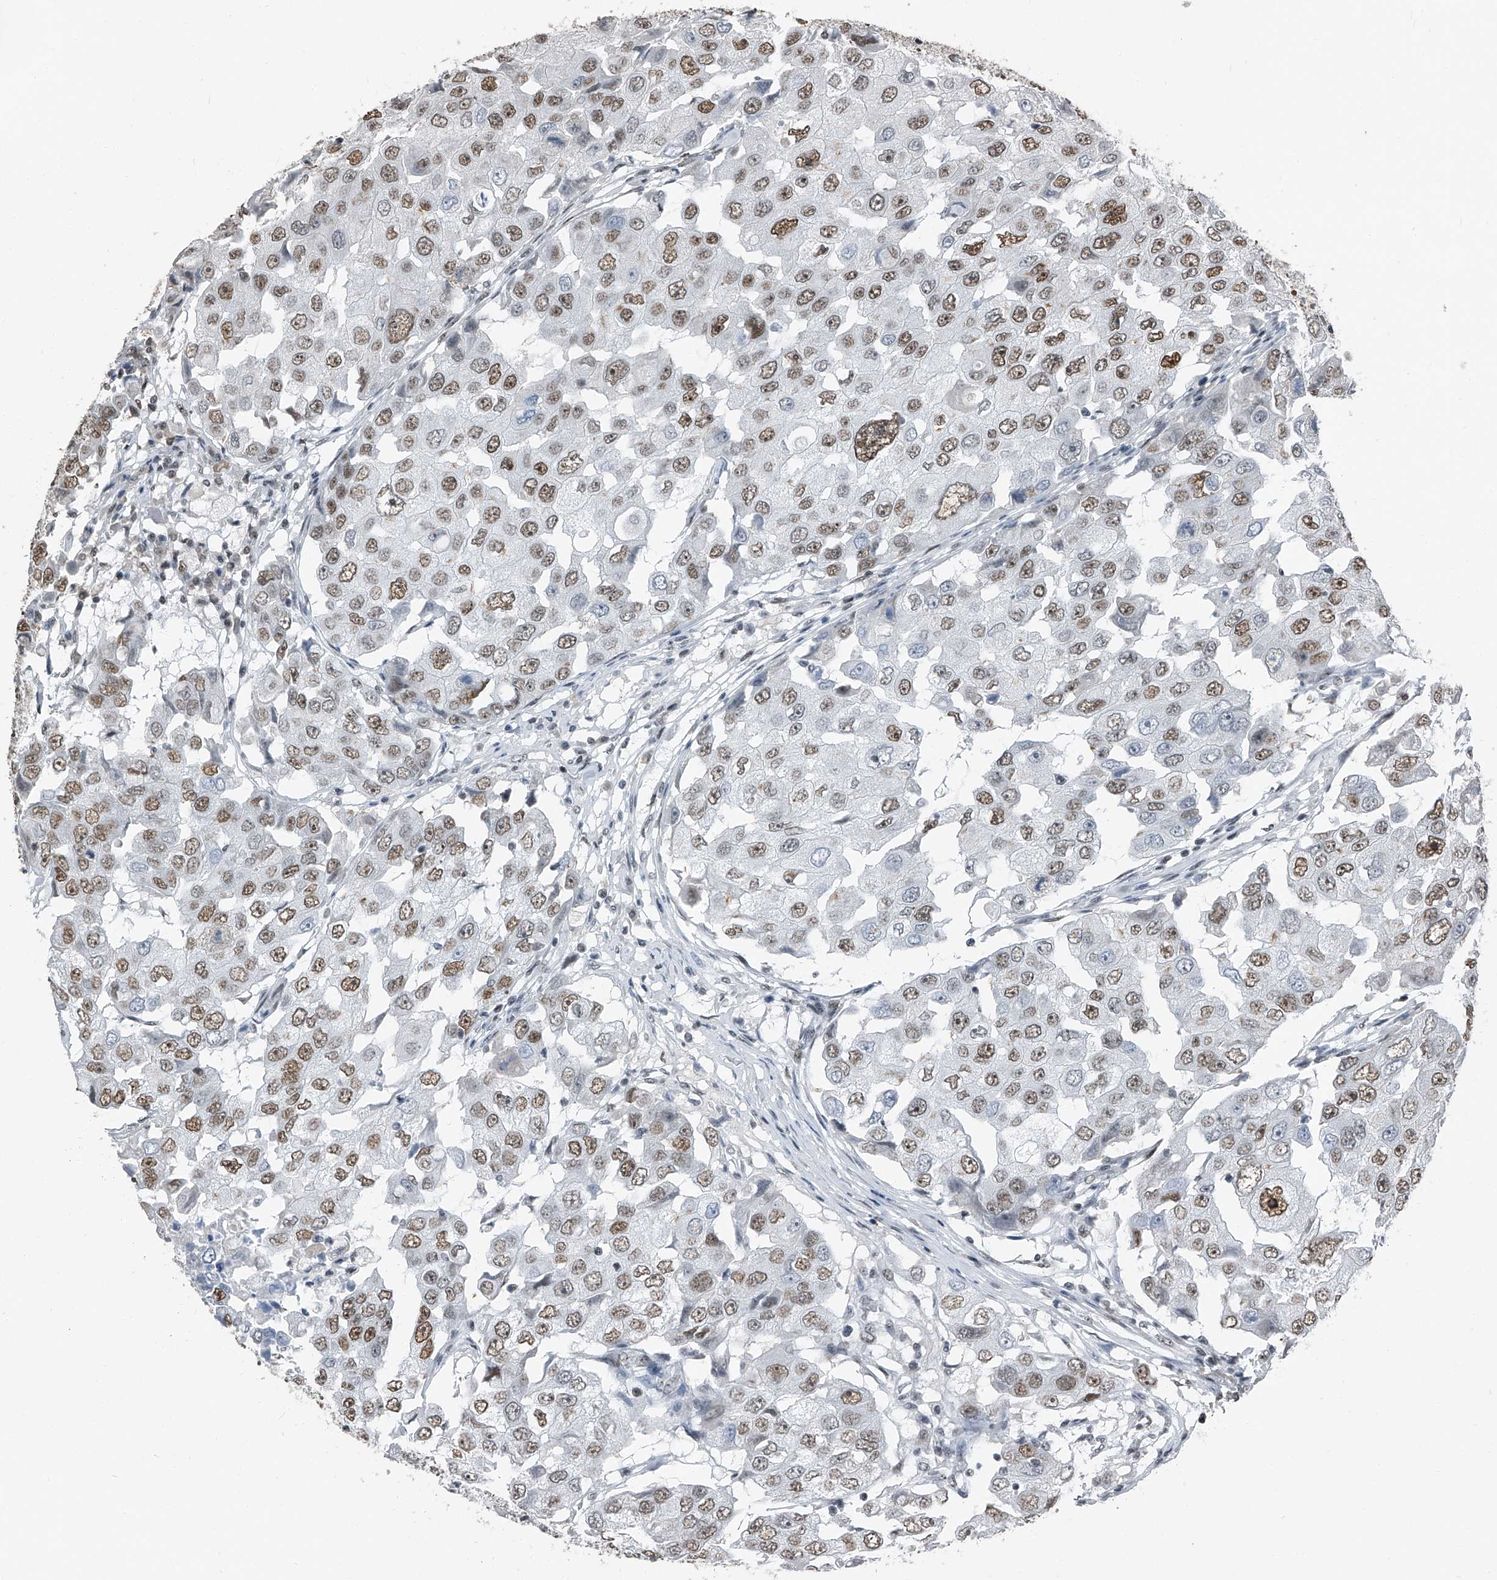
{"staining": {"intensity": "moderate", "quantity": ">75%", "location": "nuclear"}, "tissue": "breast cancer", "cell_type": "Tumor cells", "image_type": "cancer", "snomed": [{"axis": "morphology", "description": "Duct carcinoma"}, {"axis": "topography", "description": "Breast"}], "caption": "Protein staining reveals moderate nuclear staining in about >75% of tumor cells in breast cancer (intraductal carcinoma). The staining was performed using DAB, with brown indicating positive protein expression. Nuclei are stained blue with hematoxylin.", "gene": "TCOF1", "patient": {"sex": "female", "age": 27}}